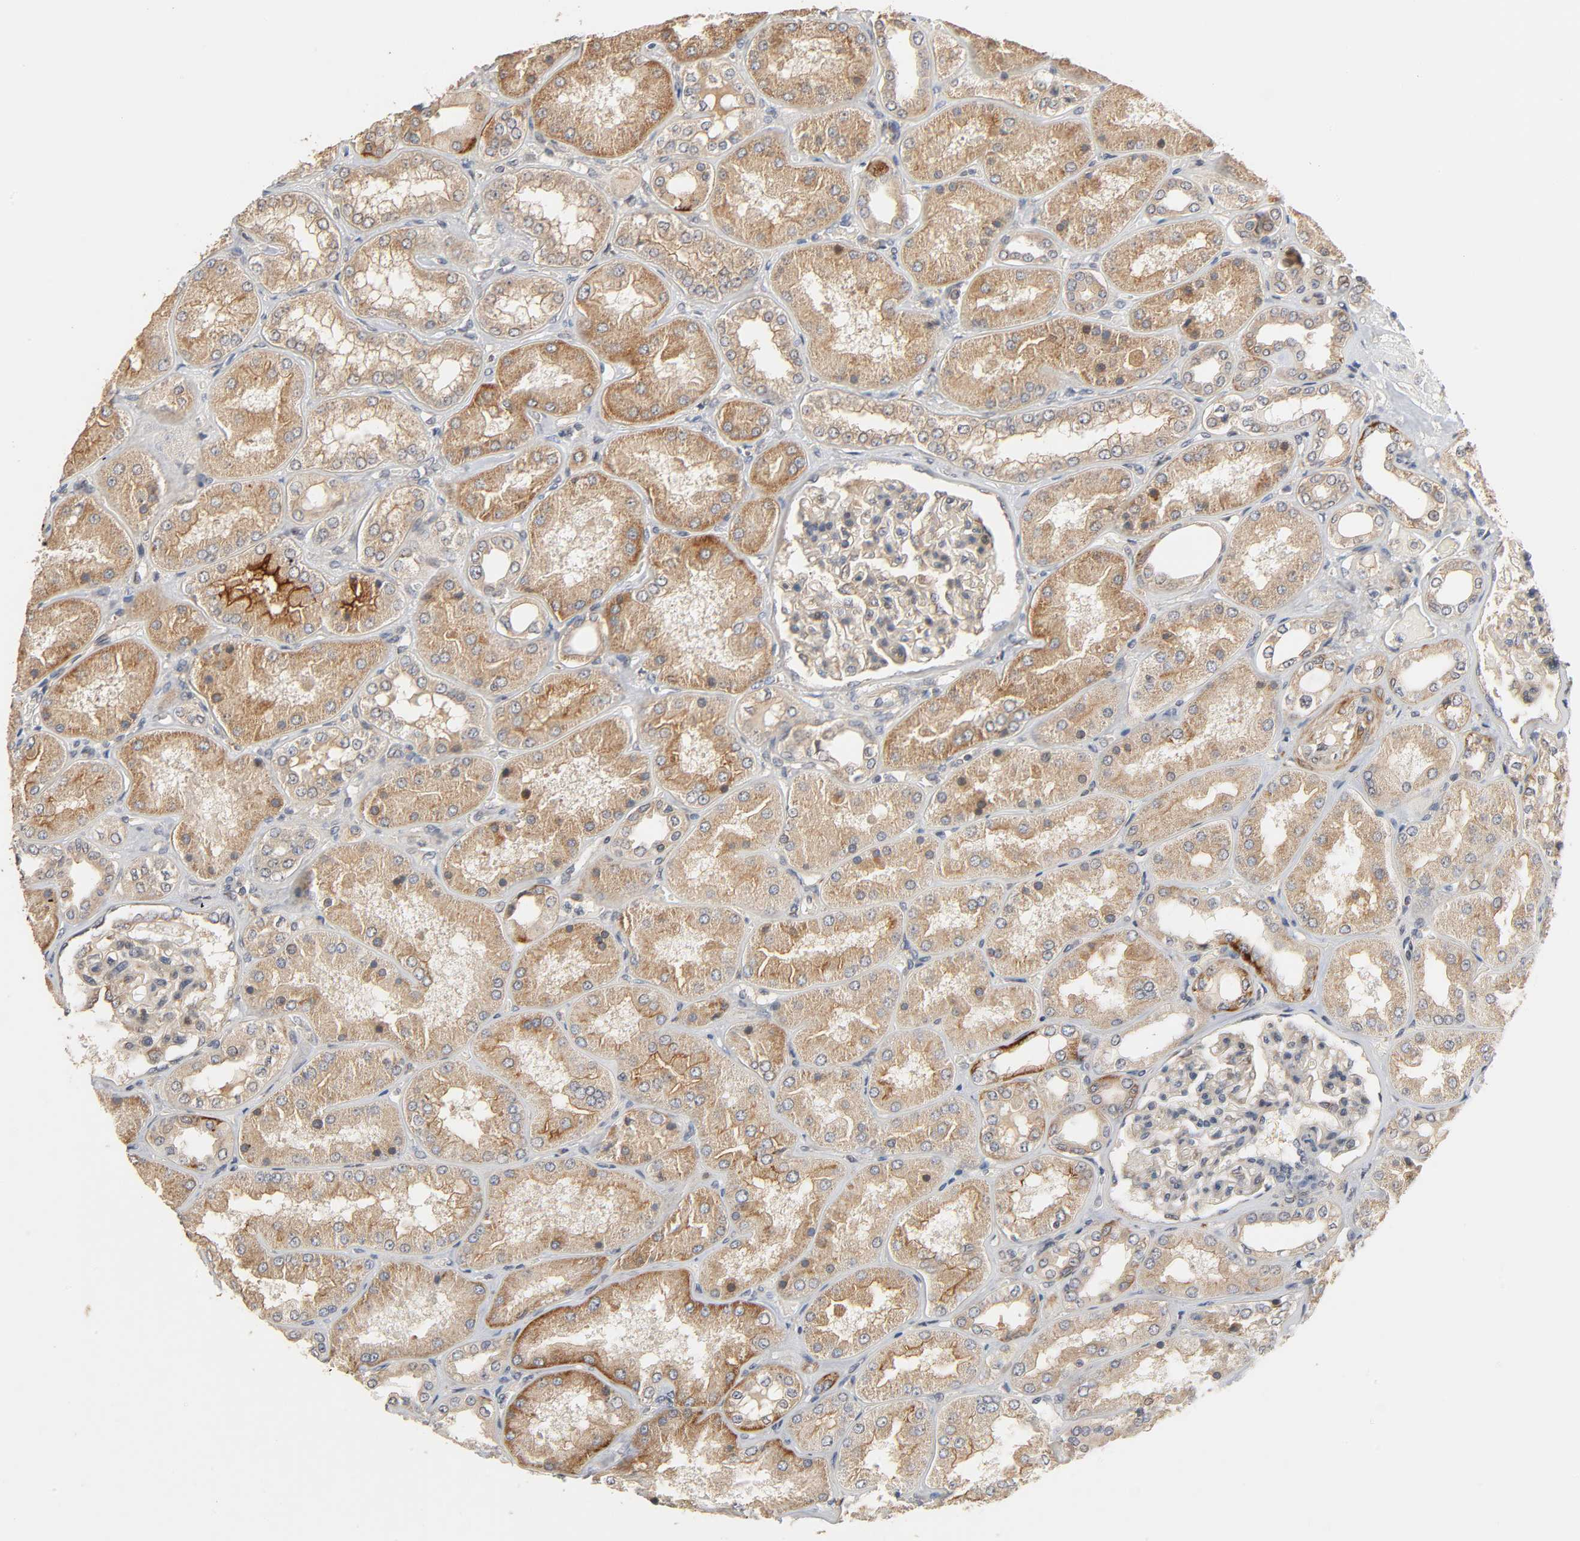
{"staining": {"intensity": "moderate", "quantity": ">75%", "location": "cytoplasmic/membranous"}, "tissue": "kidney", "cell_type": "Cells in glomeruli", "image_type": "normal", "snomed": [{"axis": "morphology", "description": "Normal tissue, NOS"}, {"axis": "topography", "description": "Kidney"}], "caption": "Unremarkable kidney was stained to show a protein in brown. There is medium levels of moderate cytoplasmic/membranous expression in about >75% of cells in glomeruli. (IHC, brightfield microscopy, high magnification).", "gene": "NEMF", "patient": {"sex": "female", "age": 56}}